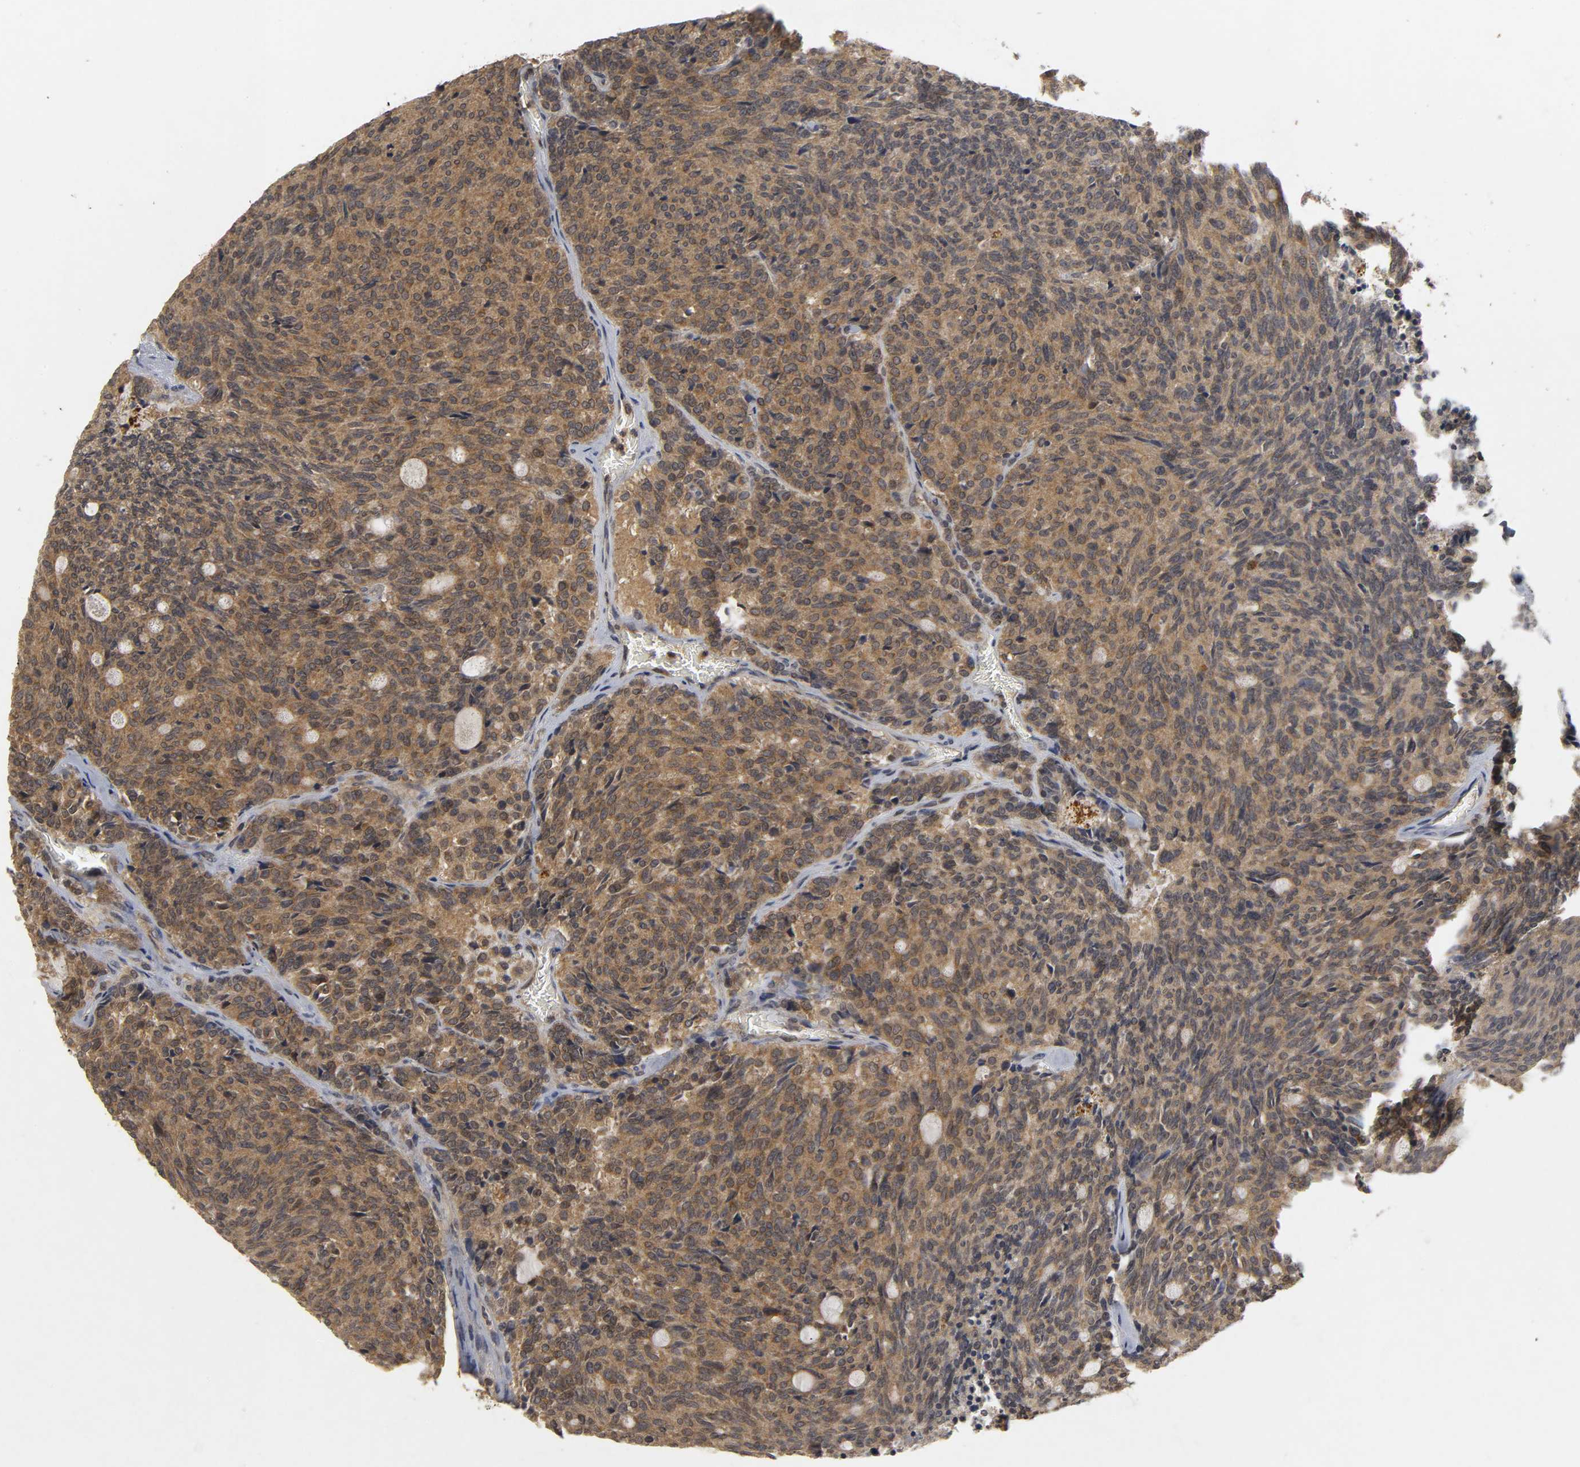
{"staining": {"intensity": "weak", "quantity": ">75%", "location": "cytoplasmic/membranous"}, "tissue": "carcinoid", "cell_type": "Tumor cells", "image_type": "cancer", "snomed": [{"axis": "morphology", "description": "Carcinoid, malignant, NOS"}, {"axis": "topography", "description": "Pancreas"}], "caption": "About >75% of tumor cells in human carcinoid reveal weak cytoplasmic/membranous protein positivity as visualized by brown immunohistochemical staining.", "gene": "TRAF6", "patient": {"sex": "female", "age": 54}}